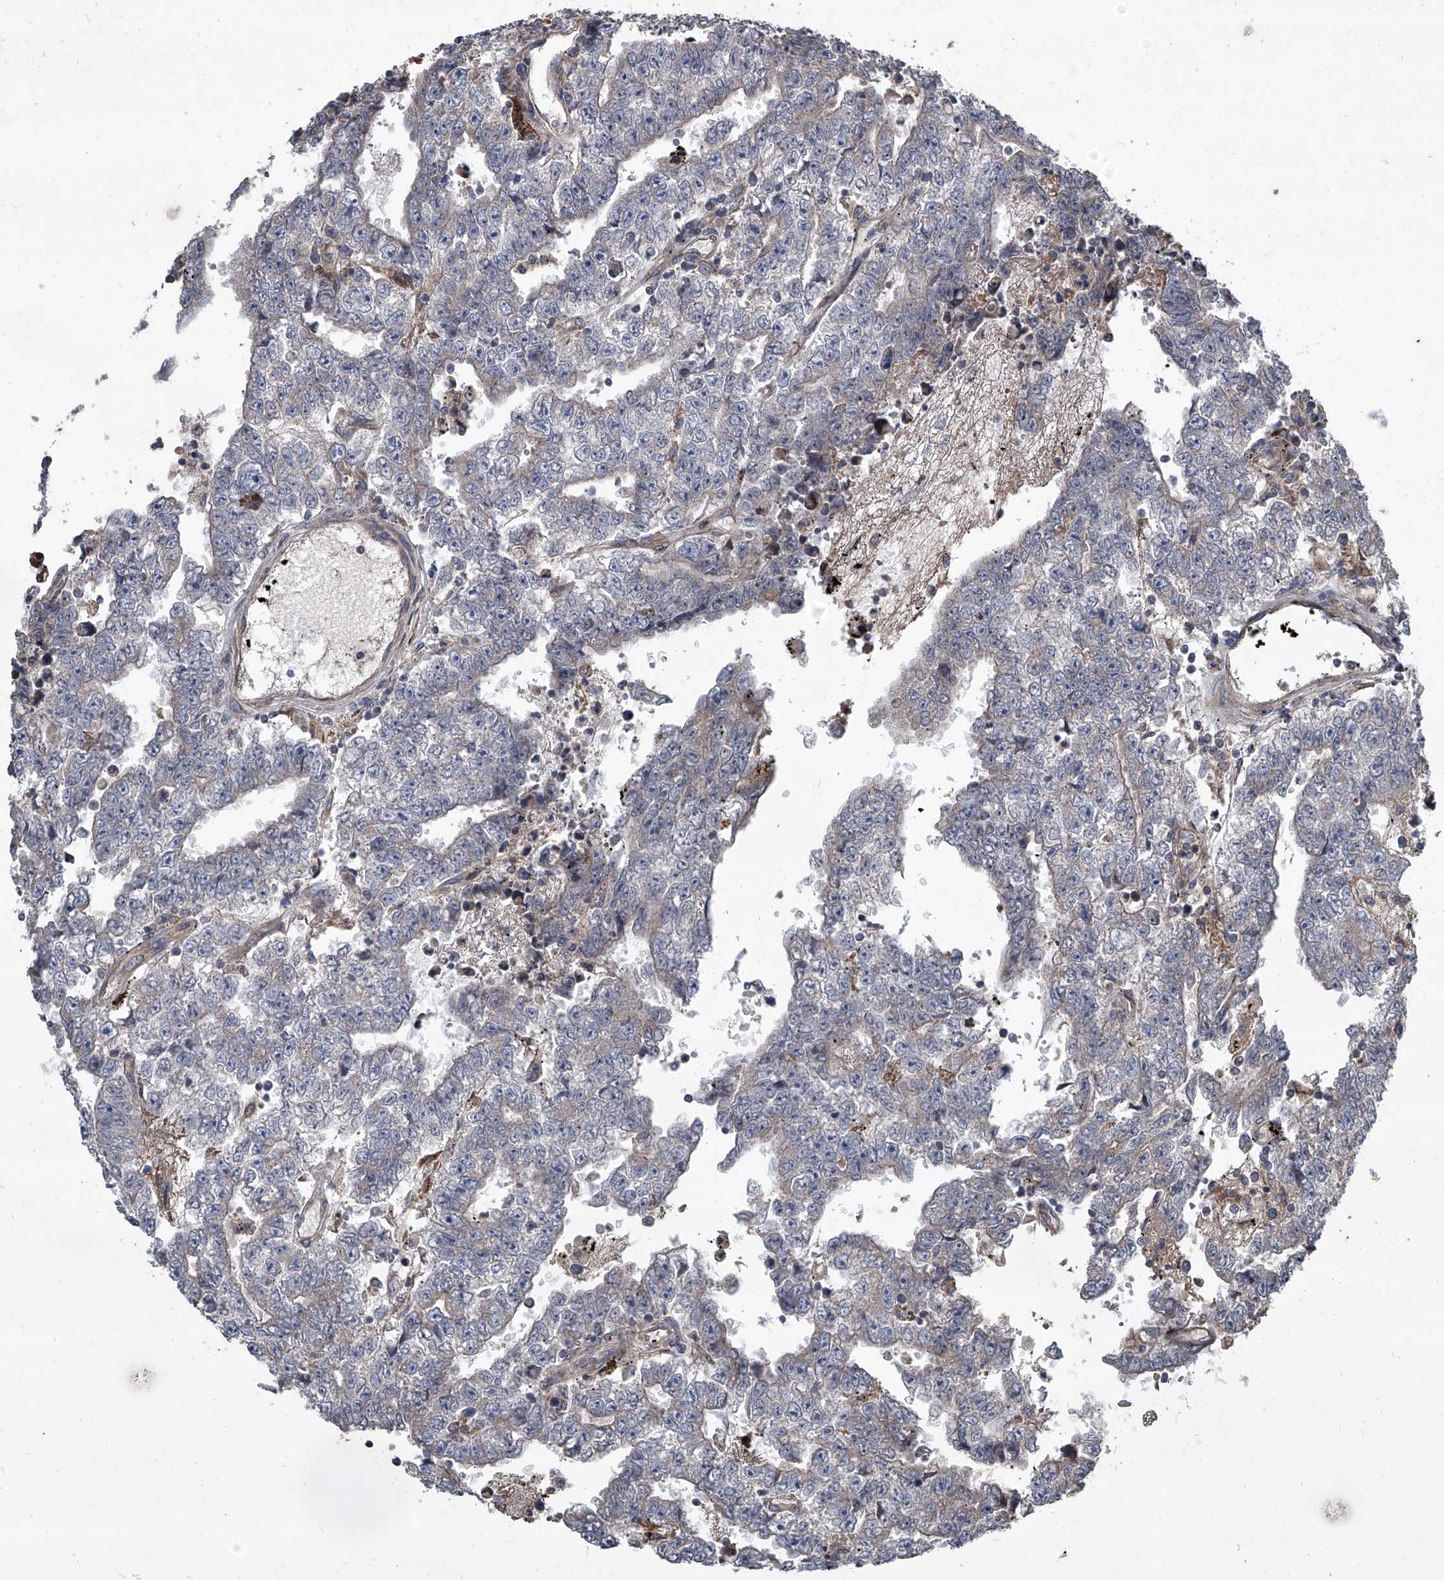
{"staining": {"intensity": "negative", "quantity": "none", "location": "none"}, "tissue": "testis cancer", "cell_type": "Tumor cells", "image_type": "cancer", "snomed": [{"axis": "morphology", "description": "Carcinoma, Embryonal, NOS"}, {"axis": "topography", "description": "Testis"}], "caption": "IHC of testis embryonal carcinoma exhibits no positivity in tumor cells. (Stains: DAB (3,3'-diaminobenzidine) IHC with hematoxylin counter stain, Microscopy: brightfield microscopy at high magnification).", "gene": "EVA1C", "patient": {"sex": "male", "age": 25}}